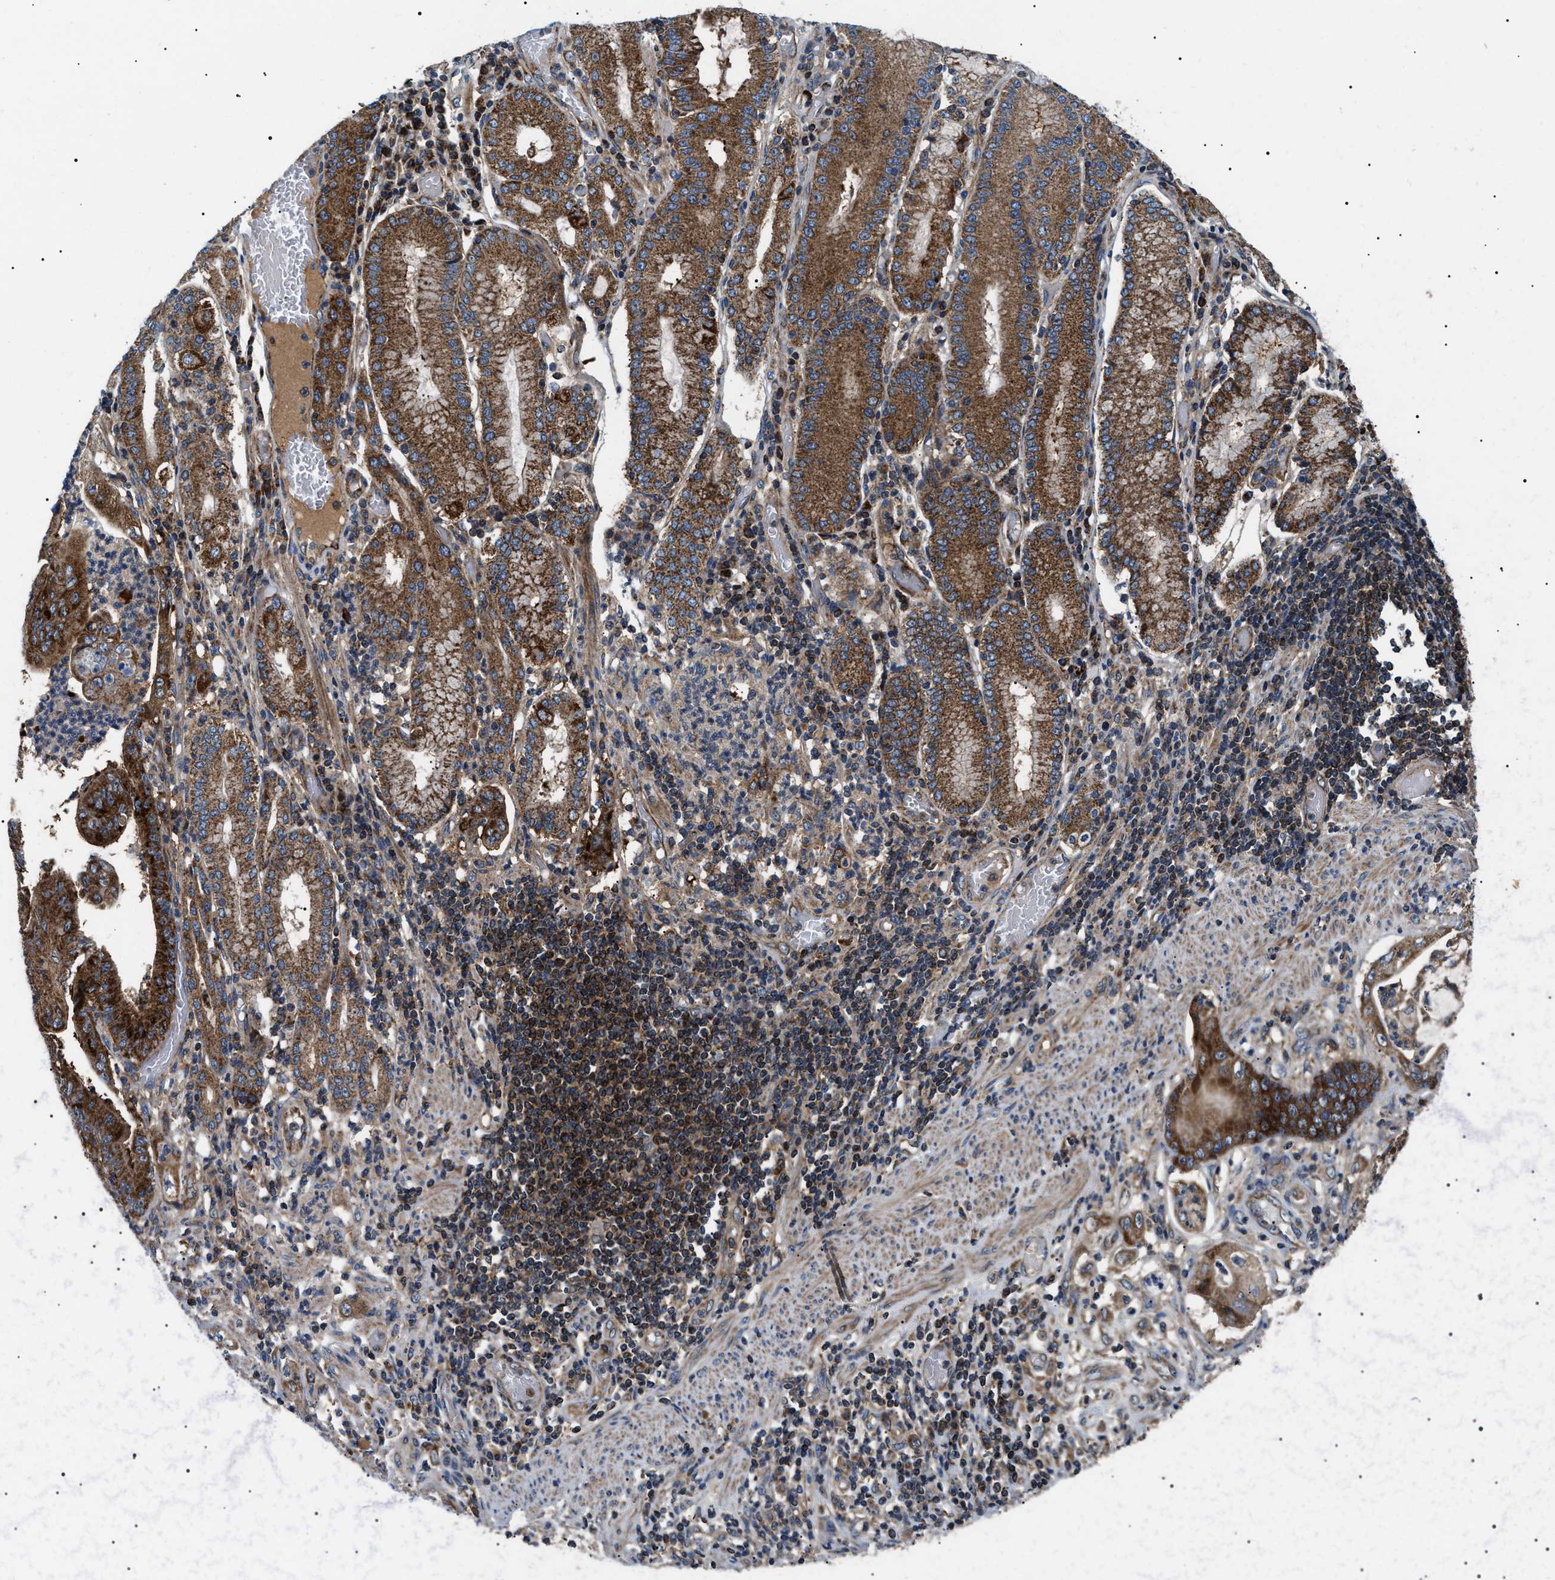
{"staining": {"intensity": "strong", "quantity": ">75%", "location": "cytoplasmic/membranous"}, "tissue": "stomach cancer", "cell_type": "Tumor cells", "image_type": "cancer", "snomed": [{"axis": "morphology", "description": "Adenocarcinoma, NOS"}, {"axis": "topography", "description": "Stomach"}], "caption": "IHC (DAB) staining of human stomach cancer (adenocarcinoma) displays strong cytoplasmic/membranous protein expression in about >75% of tumor cells. (Brightfield microscopy of DAB IHC at high magnification).", "gene": "OXSM", "patient": {"sex": "female", "age": 73}}